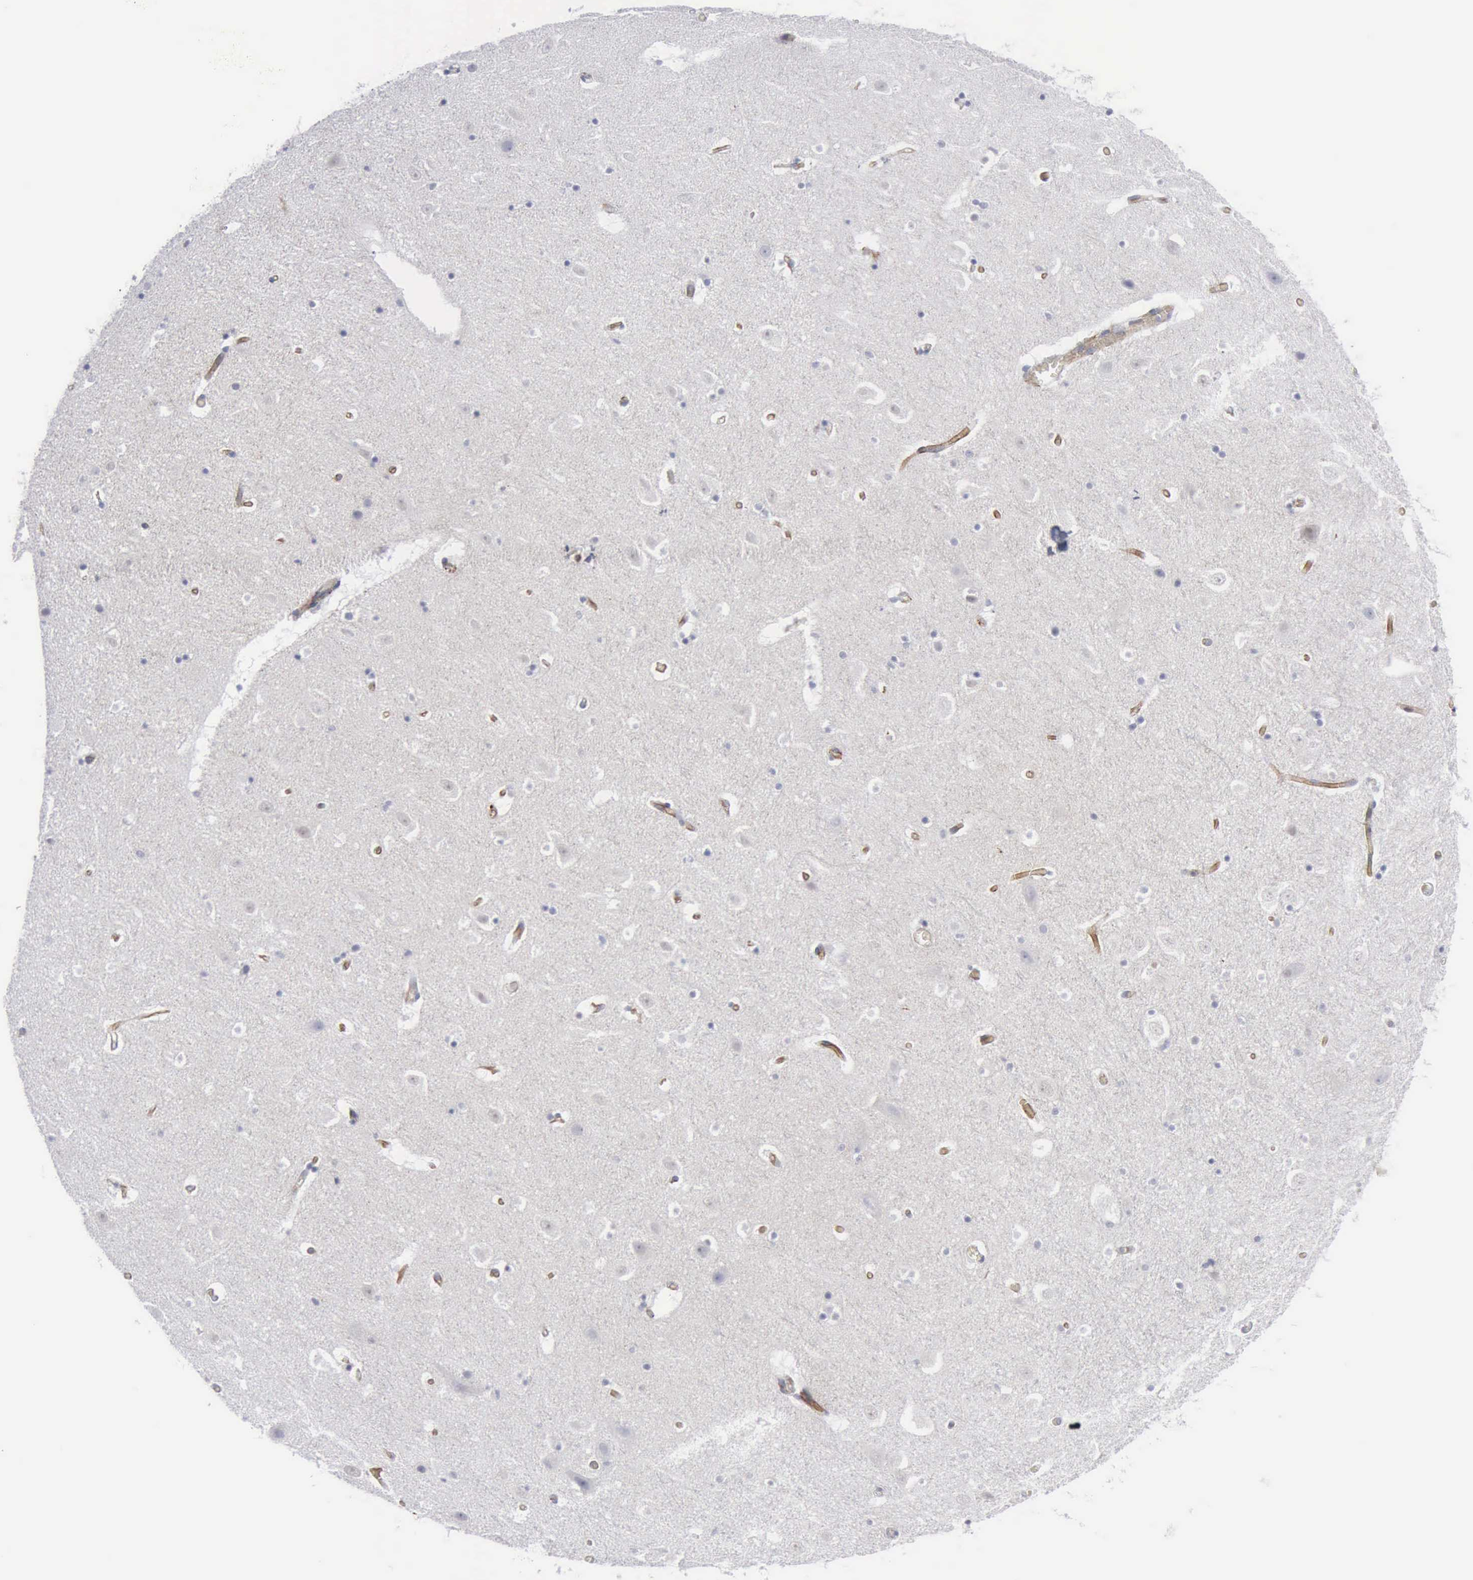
{"staining": {"intensity": "moderate", "quantity": "<25%", "location": "nuclear"}, "tissue": "hippocampus", "cell_type": "Glial cells", "image_type": "normal", "snomed": [{"axis": "morphology", "description": "Normal tissue, NOS"}, {"axis": "topography", "description": "Hippocampus"}], "caption": "An image of hippocampus stained for a protein reveals moderate nuclear brown staining in glial cells. Using DAB (brown) and hematoxylin (blue) stains, captured at high magnification using brightfield microscopy.", "gene": "MCM5", "patient": {"sex": "male", "age": 45}}